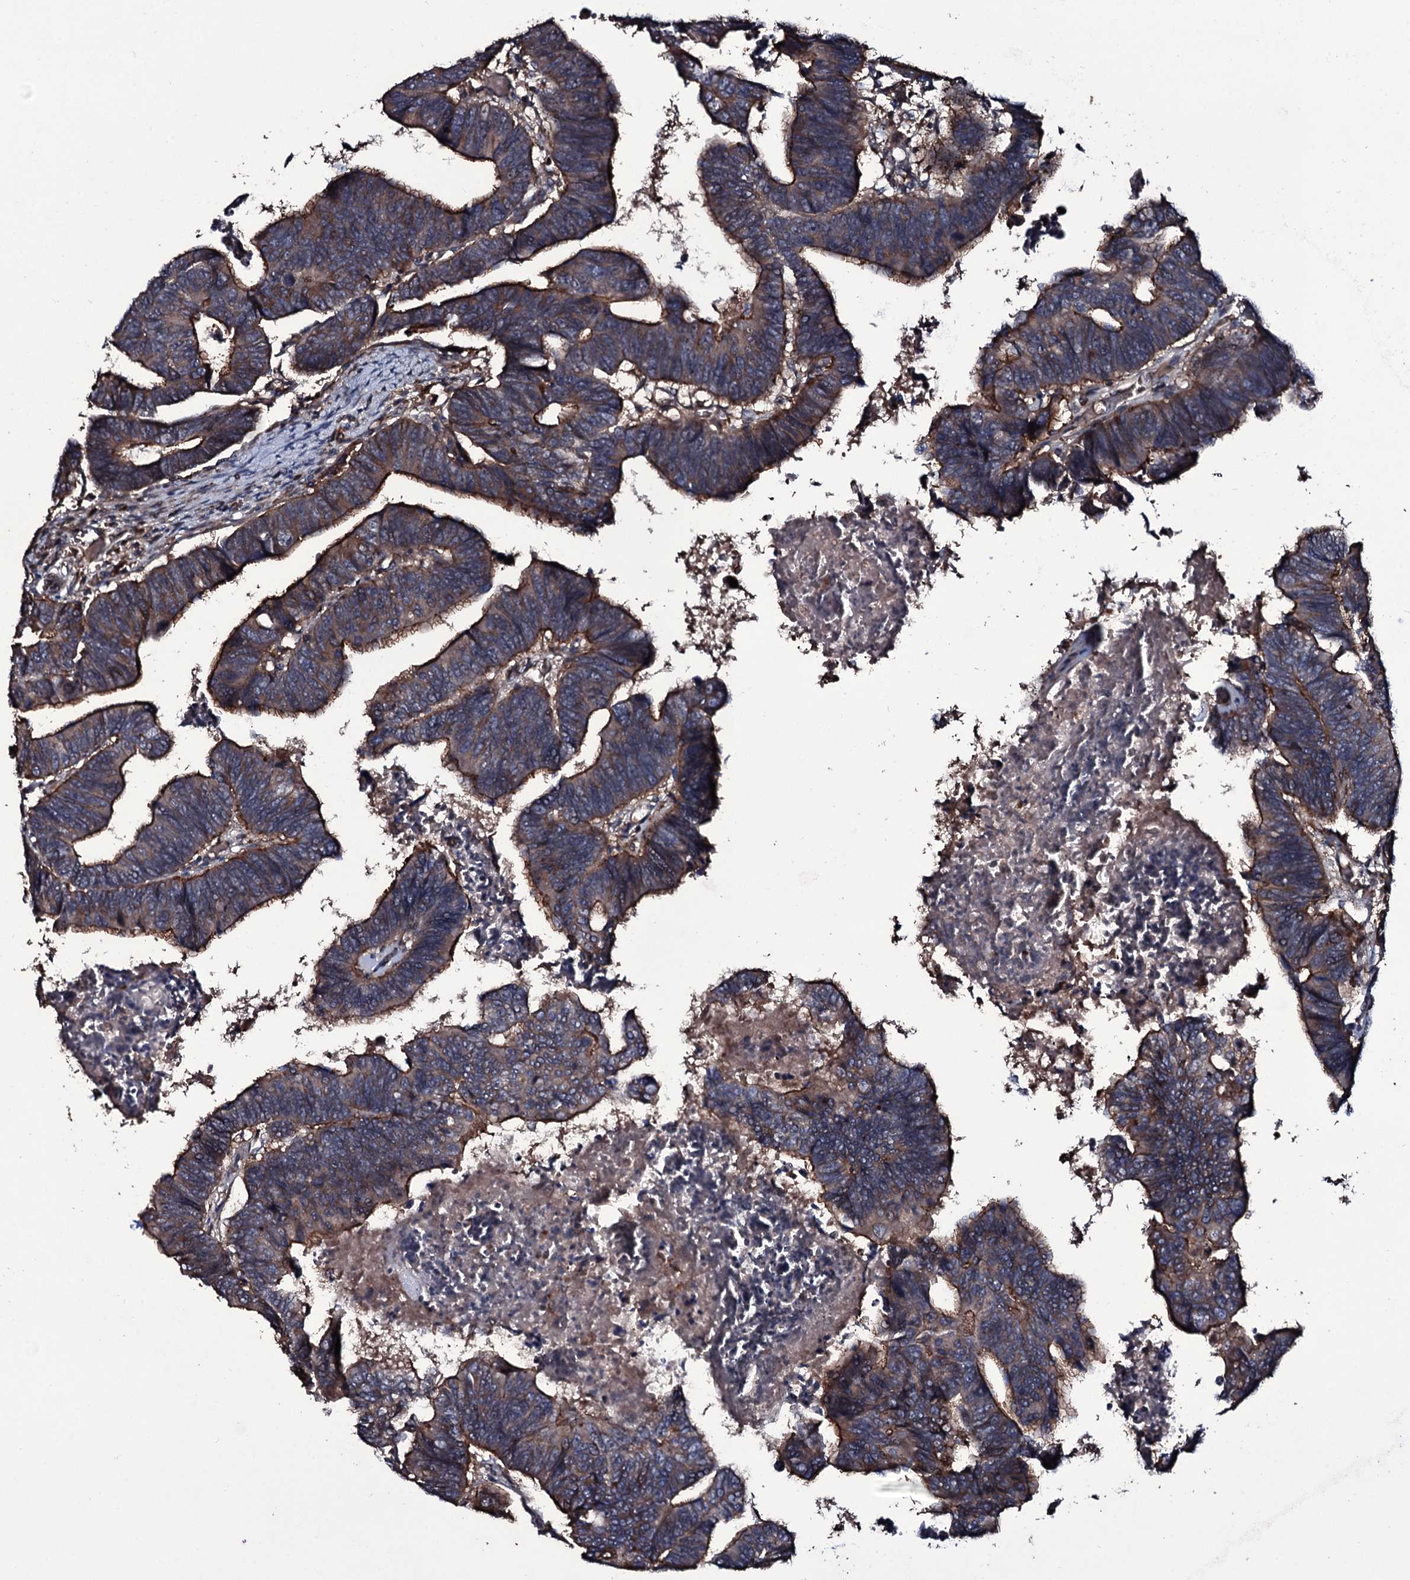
{"staining": {"intensity": "strong", "quantity": "25%-75%", "location": "cytoplasmic/membranous"}, "tissue": "colorectal cancer", "cell_type": "Tumor cells", "image_type": "cancer", "snomed": [{"axis": "morphology", "description": "Adenocarcinoma, NOS"}, {"axis": "topography", "description": "Rectum"}], "caption": "Human colorectal adenocarcinoma stained for a protein (brown) shows strong cytoplasmic/membranous positive expression in approximately 25%-75% of tumor cells.", "gene": "ZSWIM8", "patient": {"sex": "female", "age": 65}}